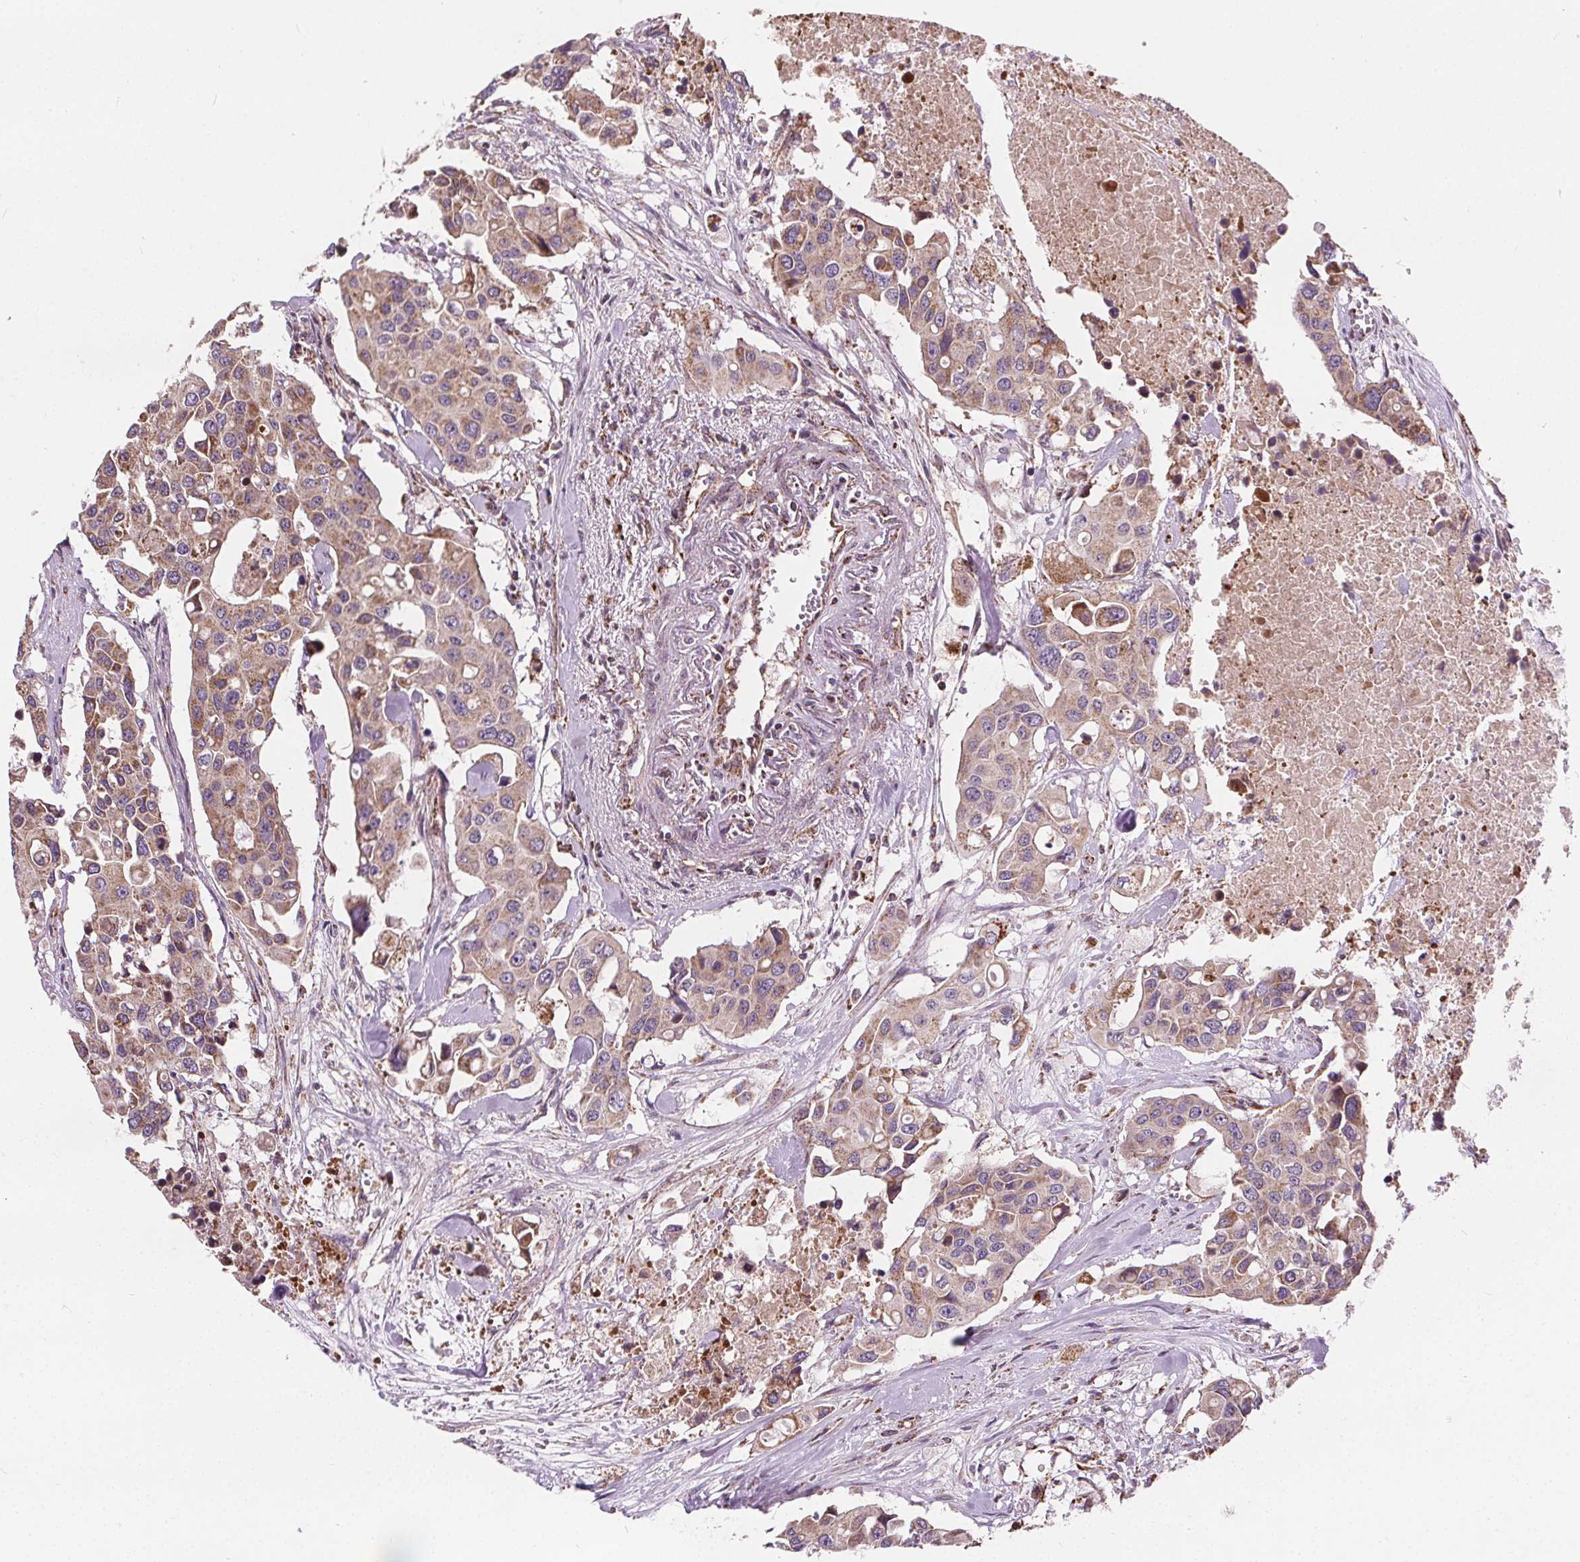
{"staining": {"intensity": "weak", "quantity": ">75%", "location": "cytoplasmic/membranous"}, "tissue": "colorectal cancer", "cell_type": "Tumor cells", "image_type": "cancer", "snomed": [{"axis": "morphology", "description": "Adenocarcinoma, NOS"}, {"axis": "topography", "description": "Colon"}], "caption": "Weak cytoplasmic/membranous staining for a protein is appreciated in approximately >75% of tumor cells of colorectal cancer (adenocarcinoma) using immunohistochemistry (IHC).", "gene": "GOLT1B", "patient": {"sex": "male", "age": 77}}